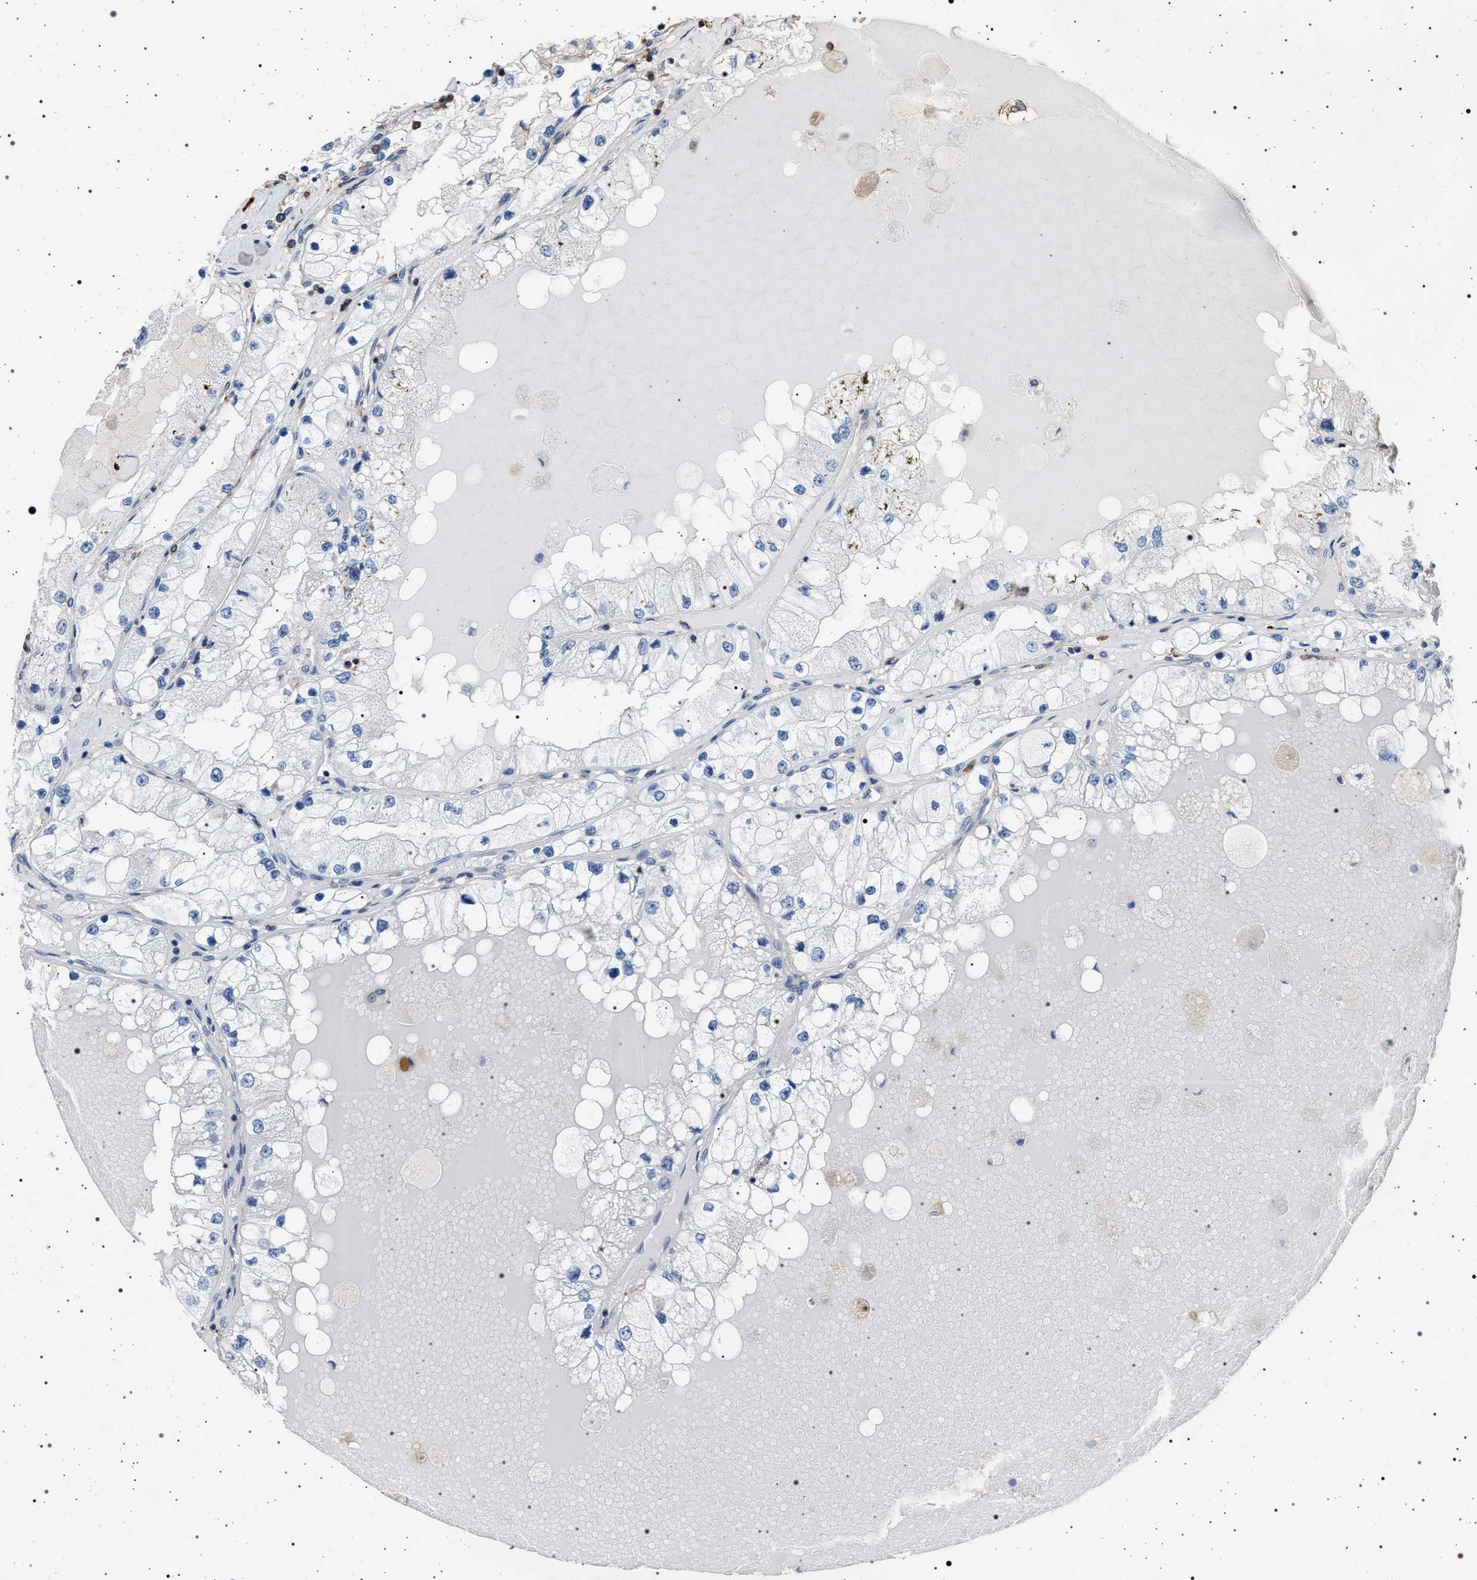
{"staining": {"intensity": "negative", "quantity": "none", "location": "none"}, "tissue": "renal cancer", "cell_type": "Tumor cells", "image_type": "cancer", "snomed": [{"axis": "morphology", "description": "Adenocarcinoma, NOS"}, {"axis": "topography", "description": "Kidney"}], "caption": "Immunohistochemical staining of renal adenocarcinoma exhibits no significant expression in tumor cells.", "gene": "SMAP2", "patient": {"sex": "male", "age": 68}}